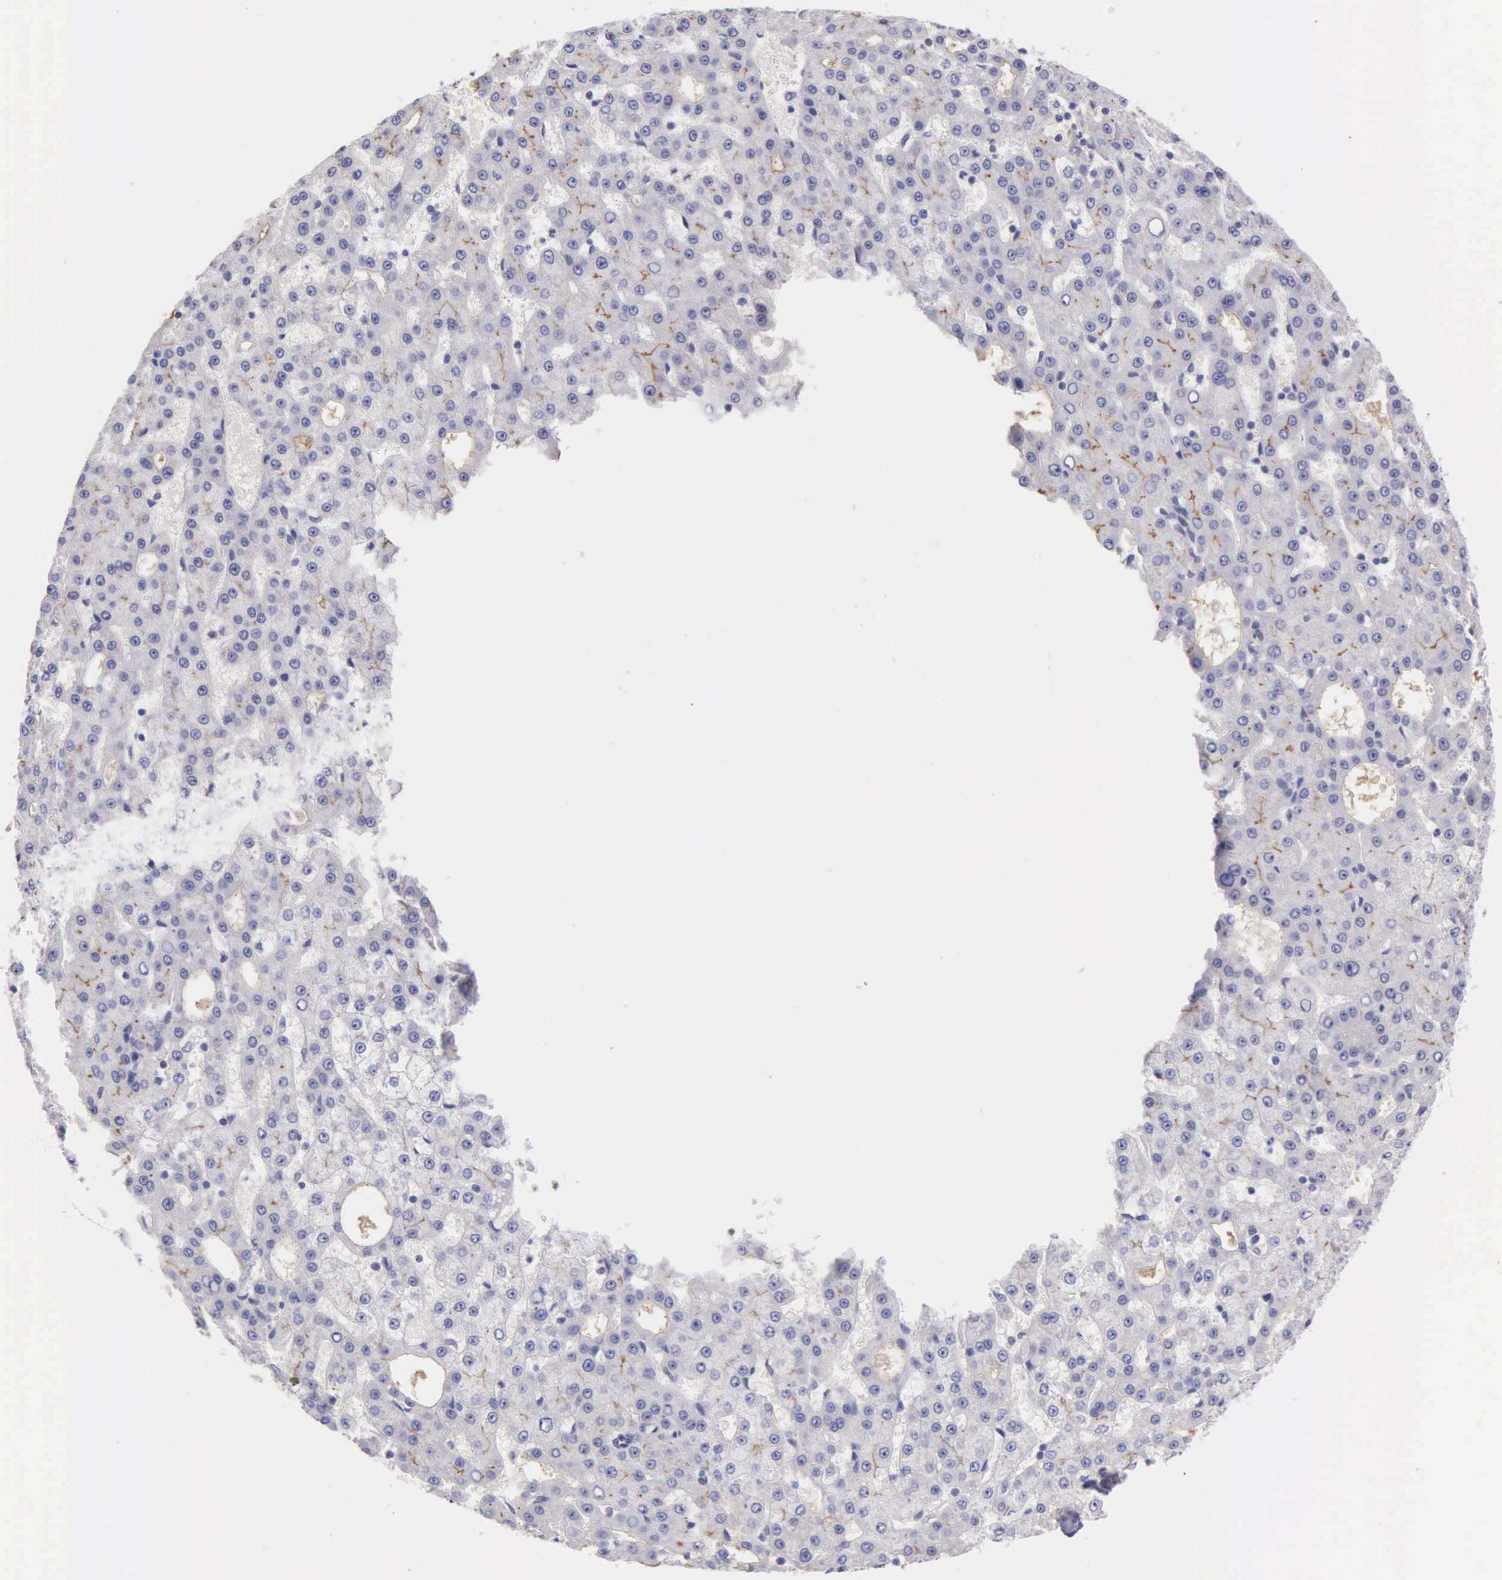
{"staining": {"intensity": "negative", "quantity": "none", "location": "none"}, "tissue": "liver cancer", "cell_type": "Tumor cells", "image_type": "cancer", "snomed": [{"axis": "morphology", "description": "Carcinoma, Hepatocellular, NOS"}, {"axis": "topography", "description": "Liver"}], "caption": "Tumor cells are negative for protein expression in human liver hepatocellular carcinoma.", "gene": "GSTT2", "patient": {"sex": "male", "age": 47}}